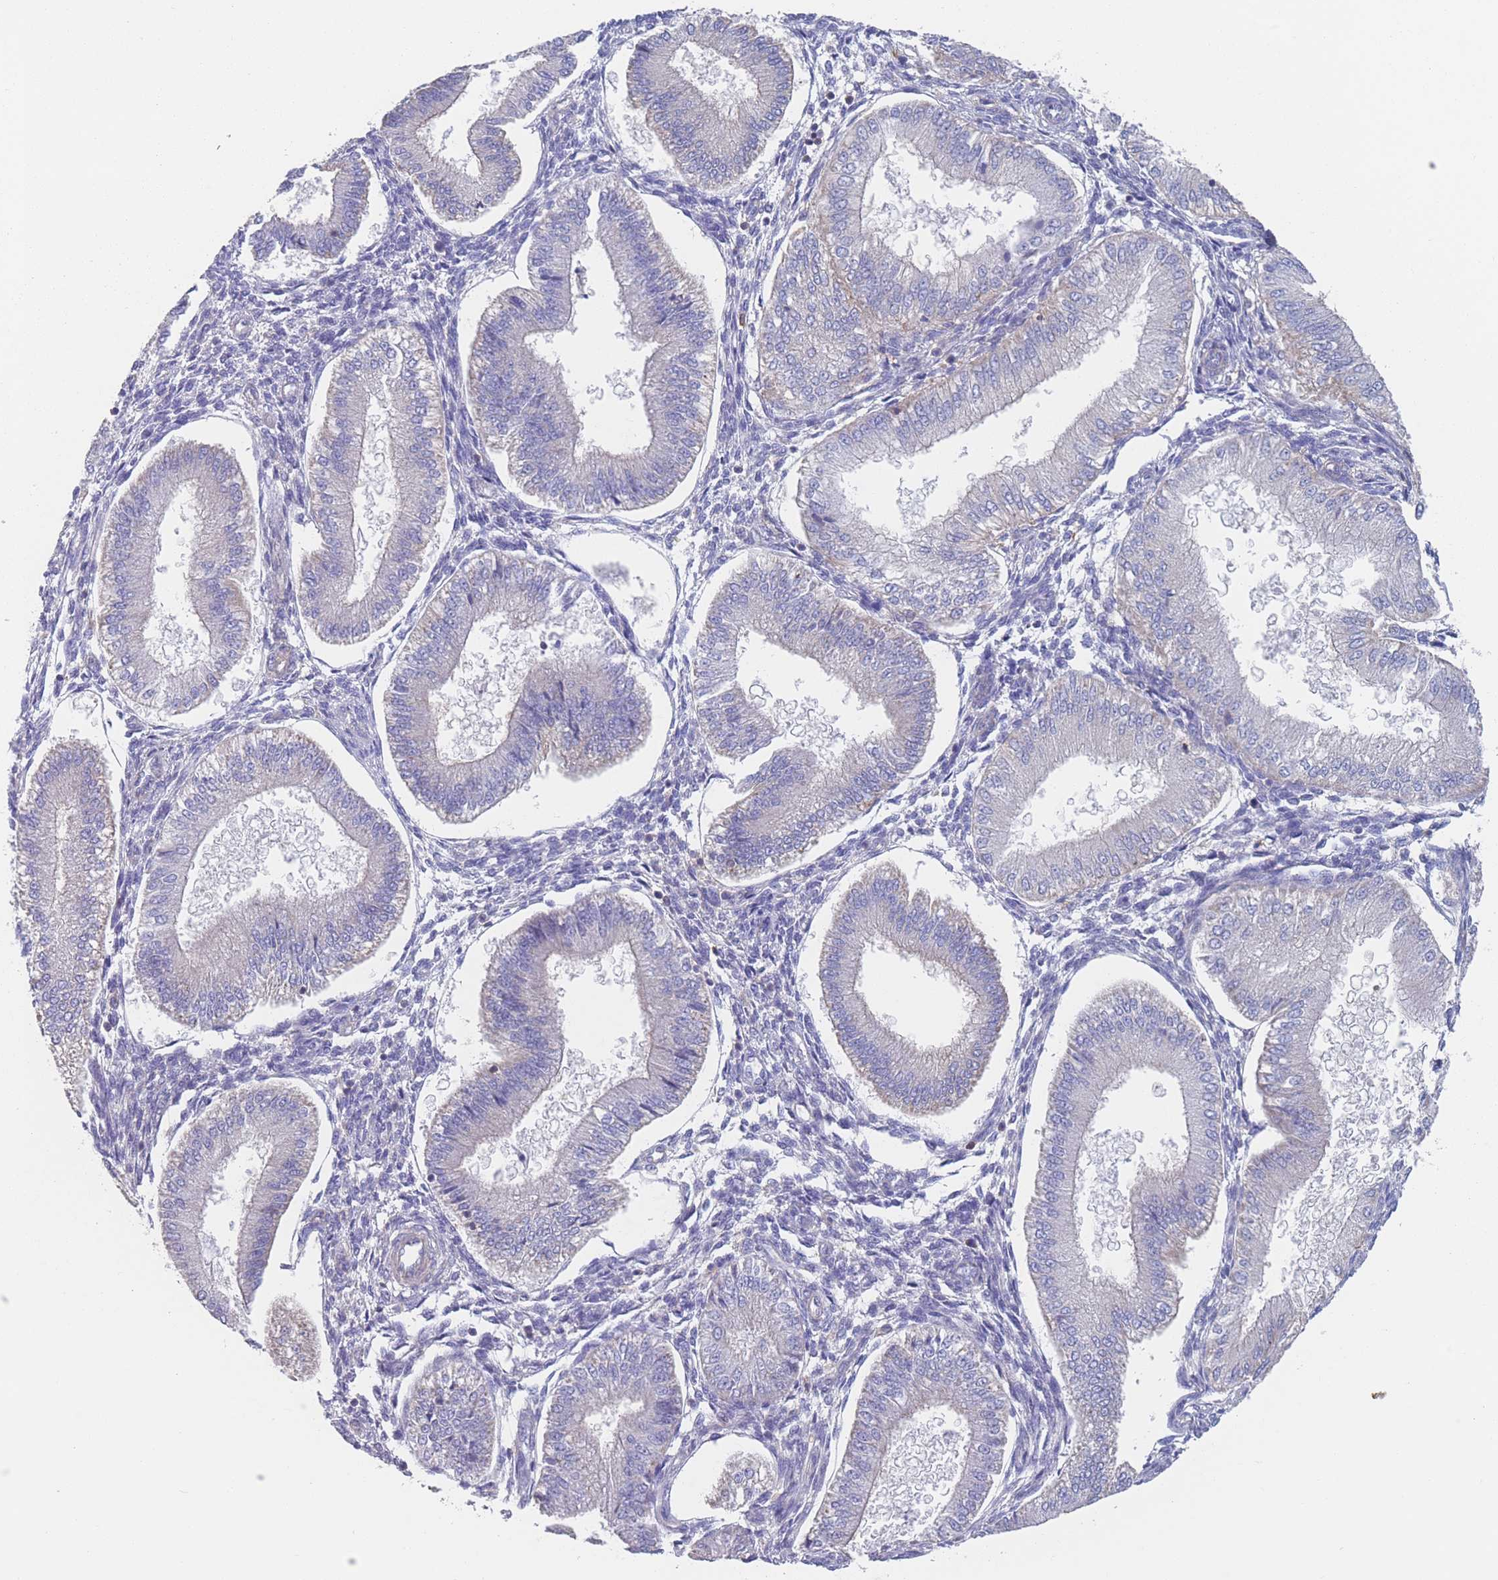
{"staining": {"intensity": "negative", "quantity": "none", "location": "none"}, "tissue": "endometrium", "cell_type": "Cells in endometrial stroma", "image_type": "normal", "snomed": [{"axis": "morphology", "description": "Normal tissue, NOS"}, {"axis": "topography", "description": "Endometrium"}], "caption": "This photomicrograph is of unremarkable endometrium stained with immunohistochemistry (IHC) to label a protein in brown with the nuclei are counter-stained blue. There is no positivity in cells in endometrial stroma. (DAB immunohistochemistry with hematoxylin counter stain).", "gene": "ADH1A", "patient": {"sex": "female", "age": 39}}